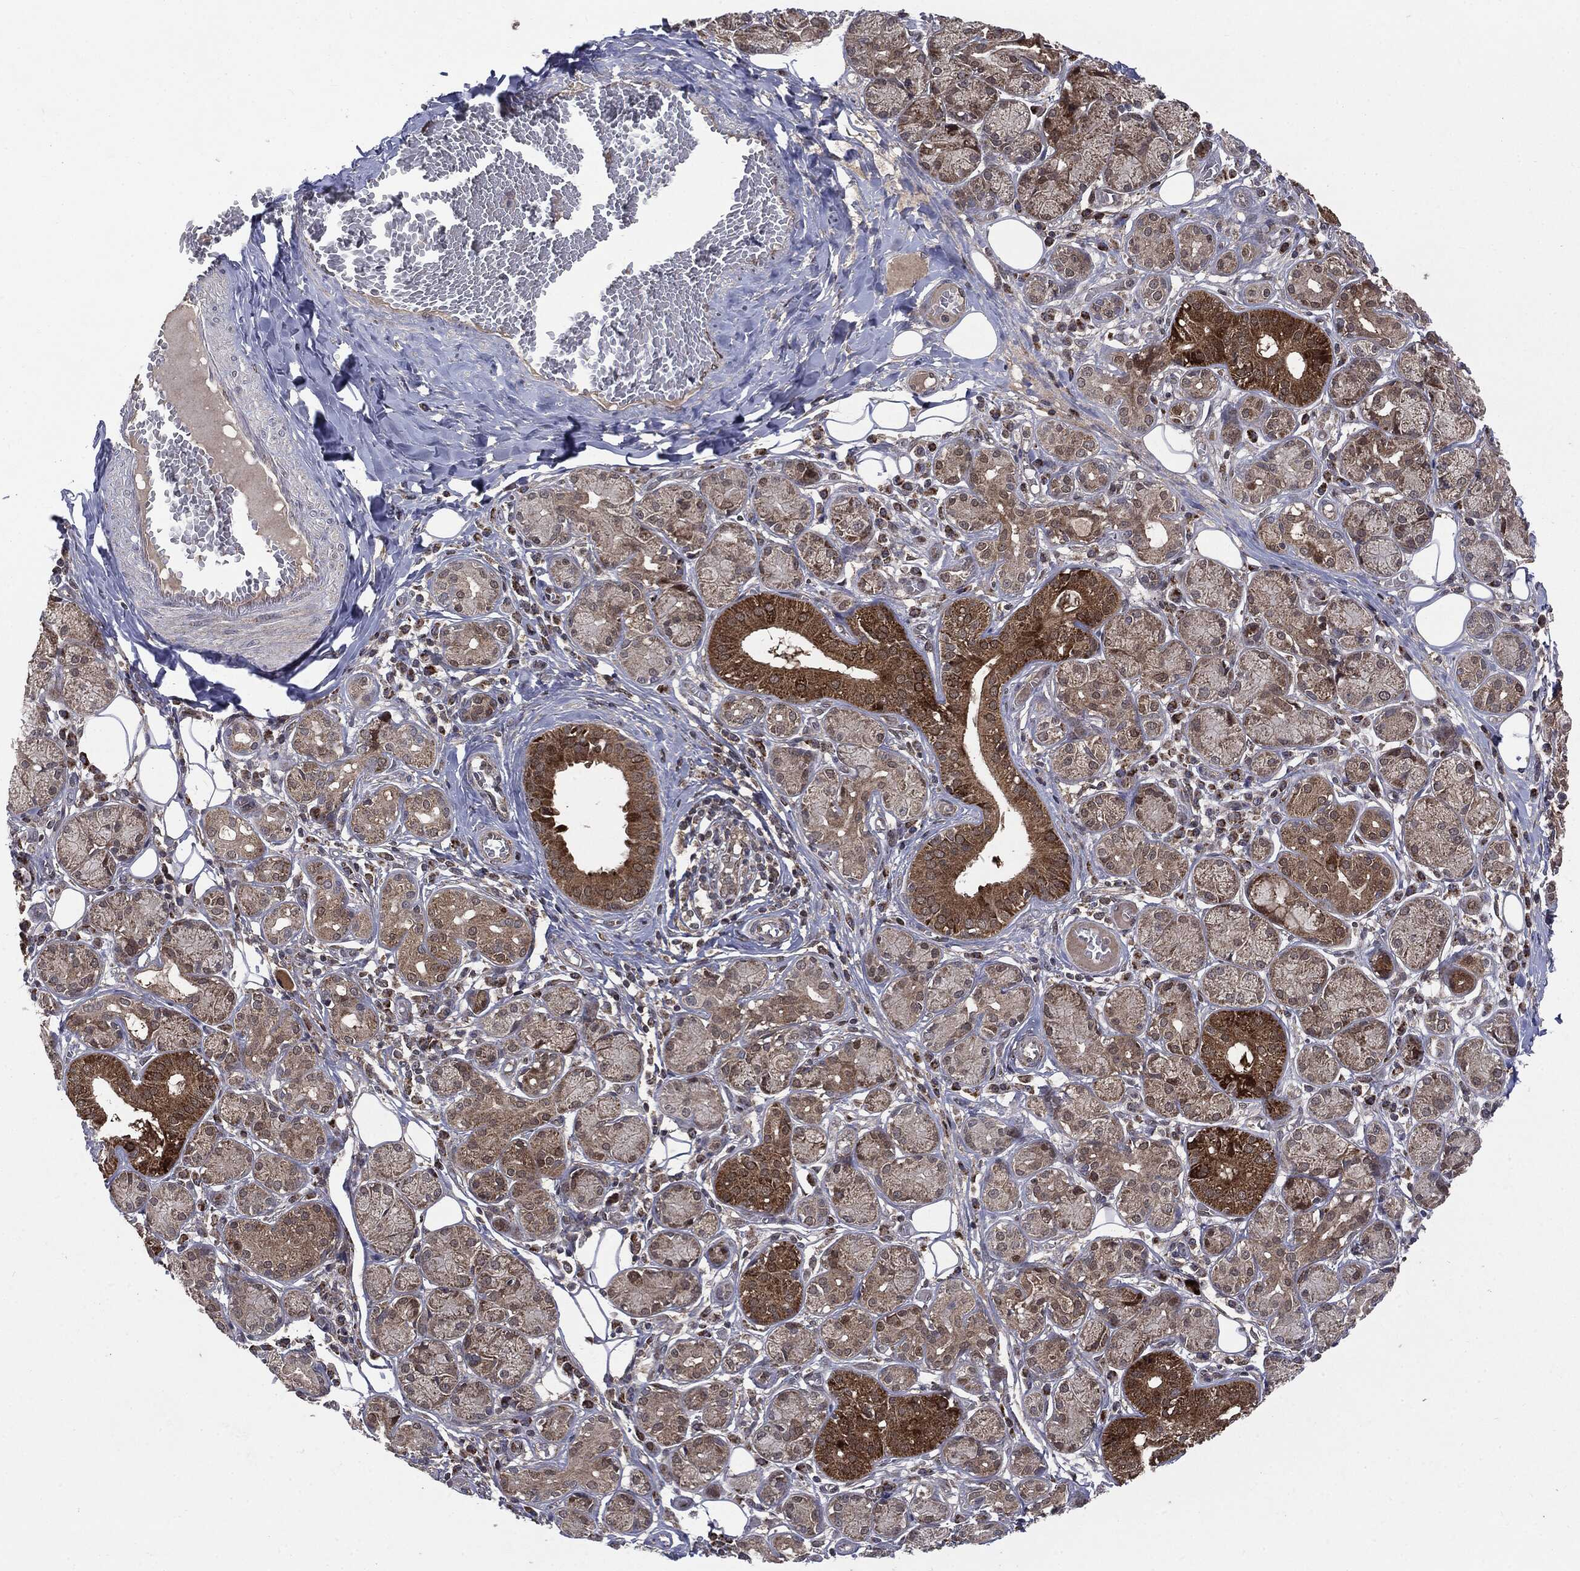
{"staining": {"intensity": "moderate", "quantity": "25%-75%", "location": "cytoplasmic/membranous"}, "tissue": "salivary gland", "cell_type": "Glandular cells", "image_type": "normal", "snomed": [{"axis": "morphology", "description": "Normal tissue, NOS"}, {"axis": "topography", "description": "Salivary gland"}], "caption": "Brown immunohistochemical staining in benign salivary gland shows moderate cytoplasmic/membranous expression in approximately 25%-75% of glandular cells. Using DAB (brown) and hematoxylin (blue) stains, captured at high magnification using brightfield microscopy.", "gene": "PTPA", "patient": {"sex": "male", "age": 71}}